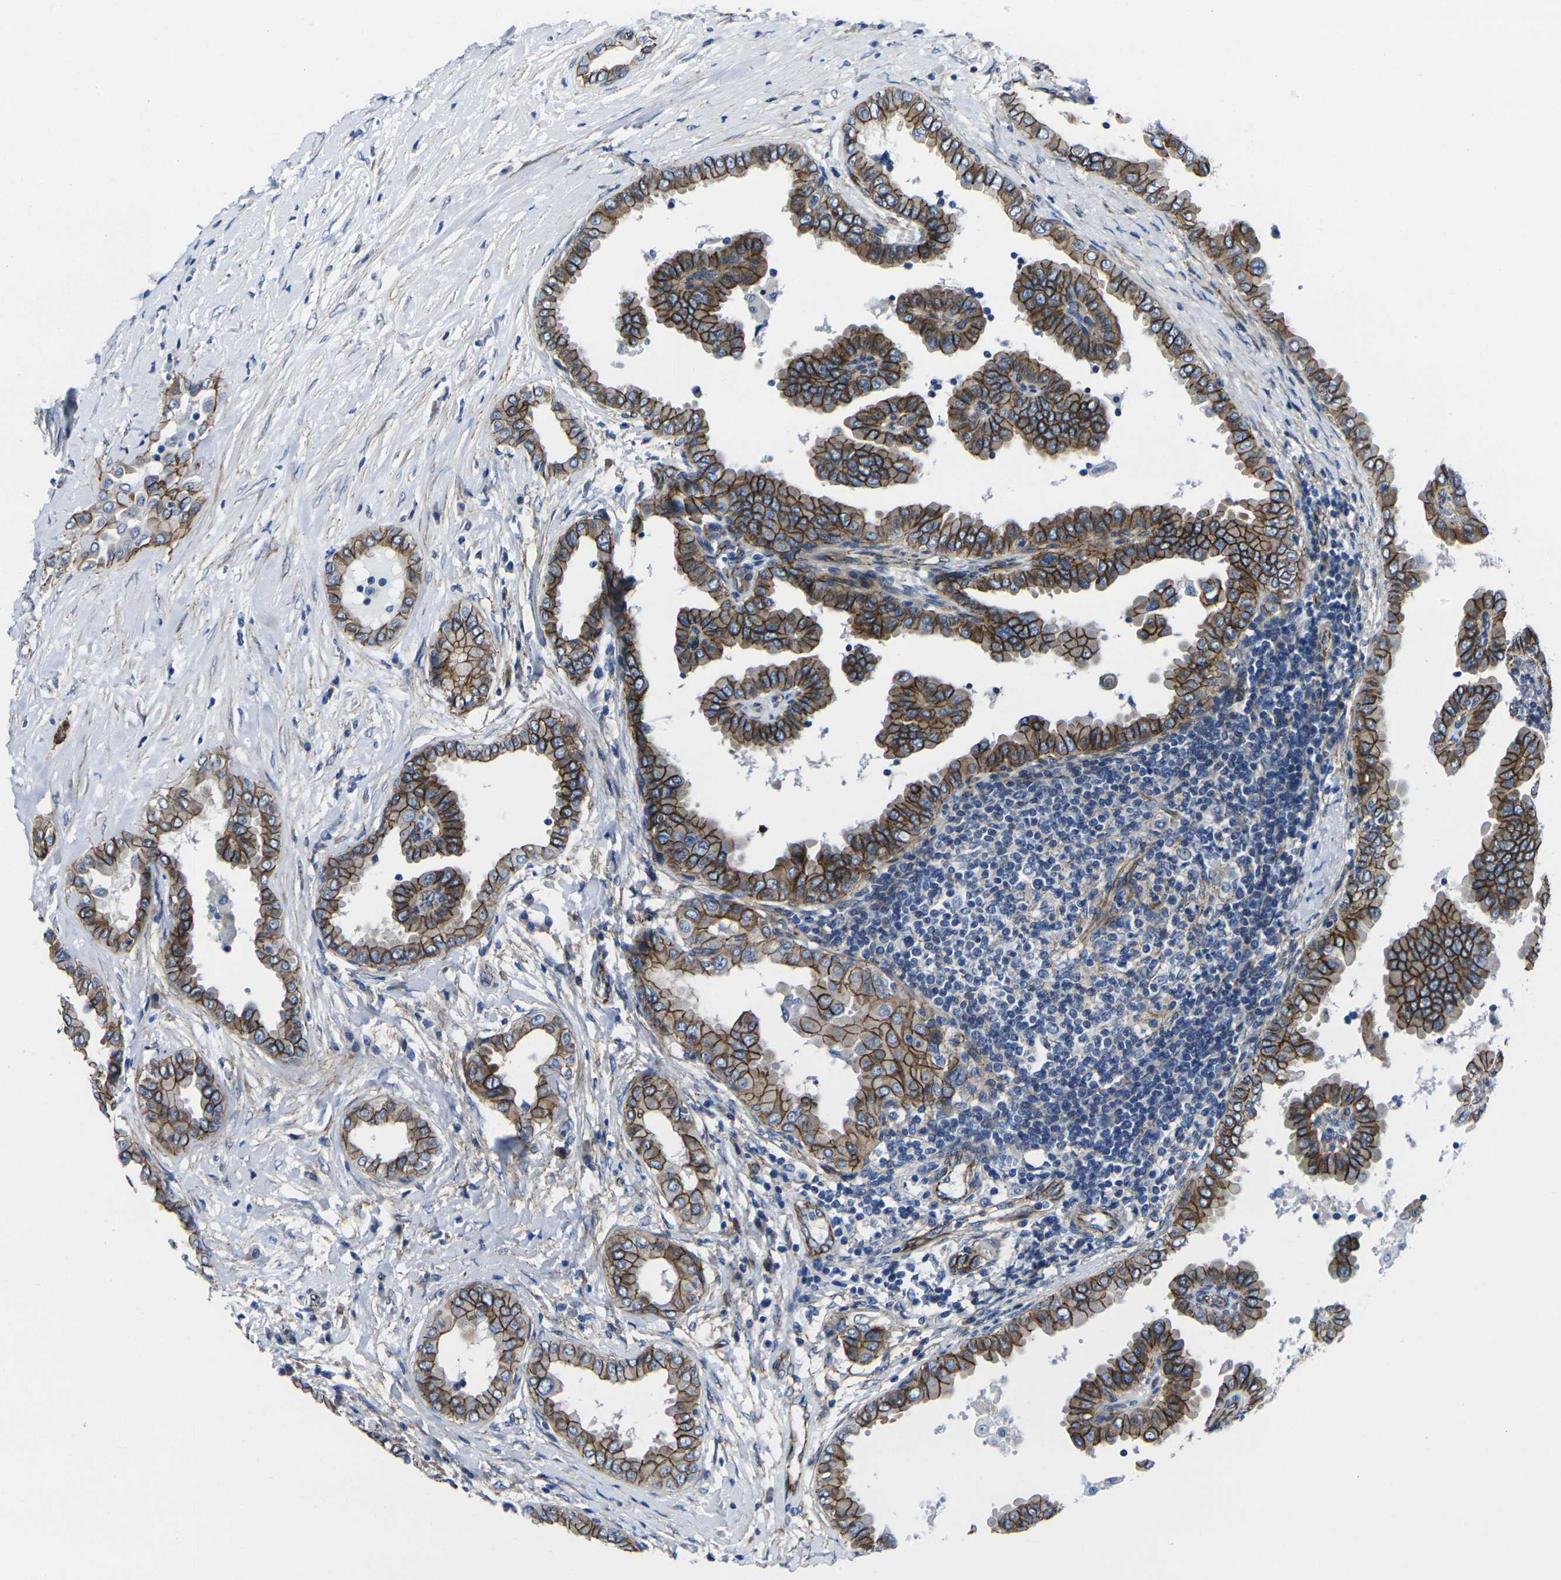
{"staining": {"intensity": "strong", "quantity": ">75%", "location": "cytoplasmic/membranous"}, "tissue": "thyroid cancer", "cell_type": "Tumor cells", "image_type": "cancer", "snomed": [{"axis": "morphology", "description": "Papillary adenocarcinoma, NOS"}, {"axis": "topography", "description": "Thyroid gland"}], "caption": "A micrograph of papillary adenocarcinoma (thyroid) stained for a protein shows strong cytoplasmic/membranous brown staining in tumor cells.", "gene": "NUMB", "patient": {"sex": "male", "age": 33}}